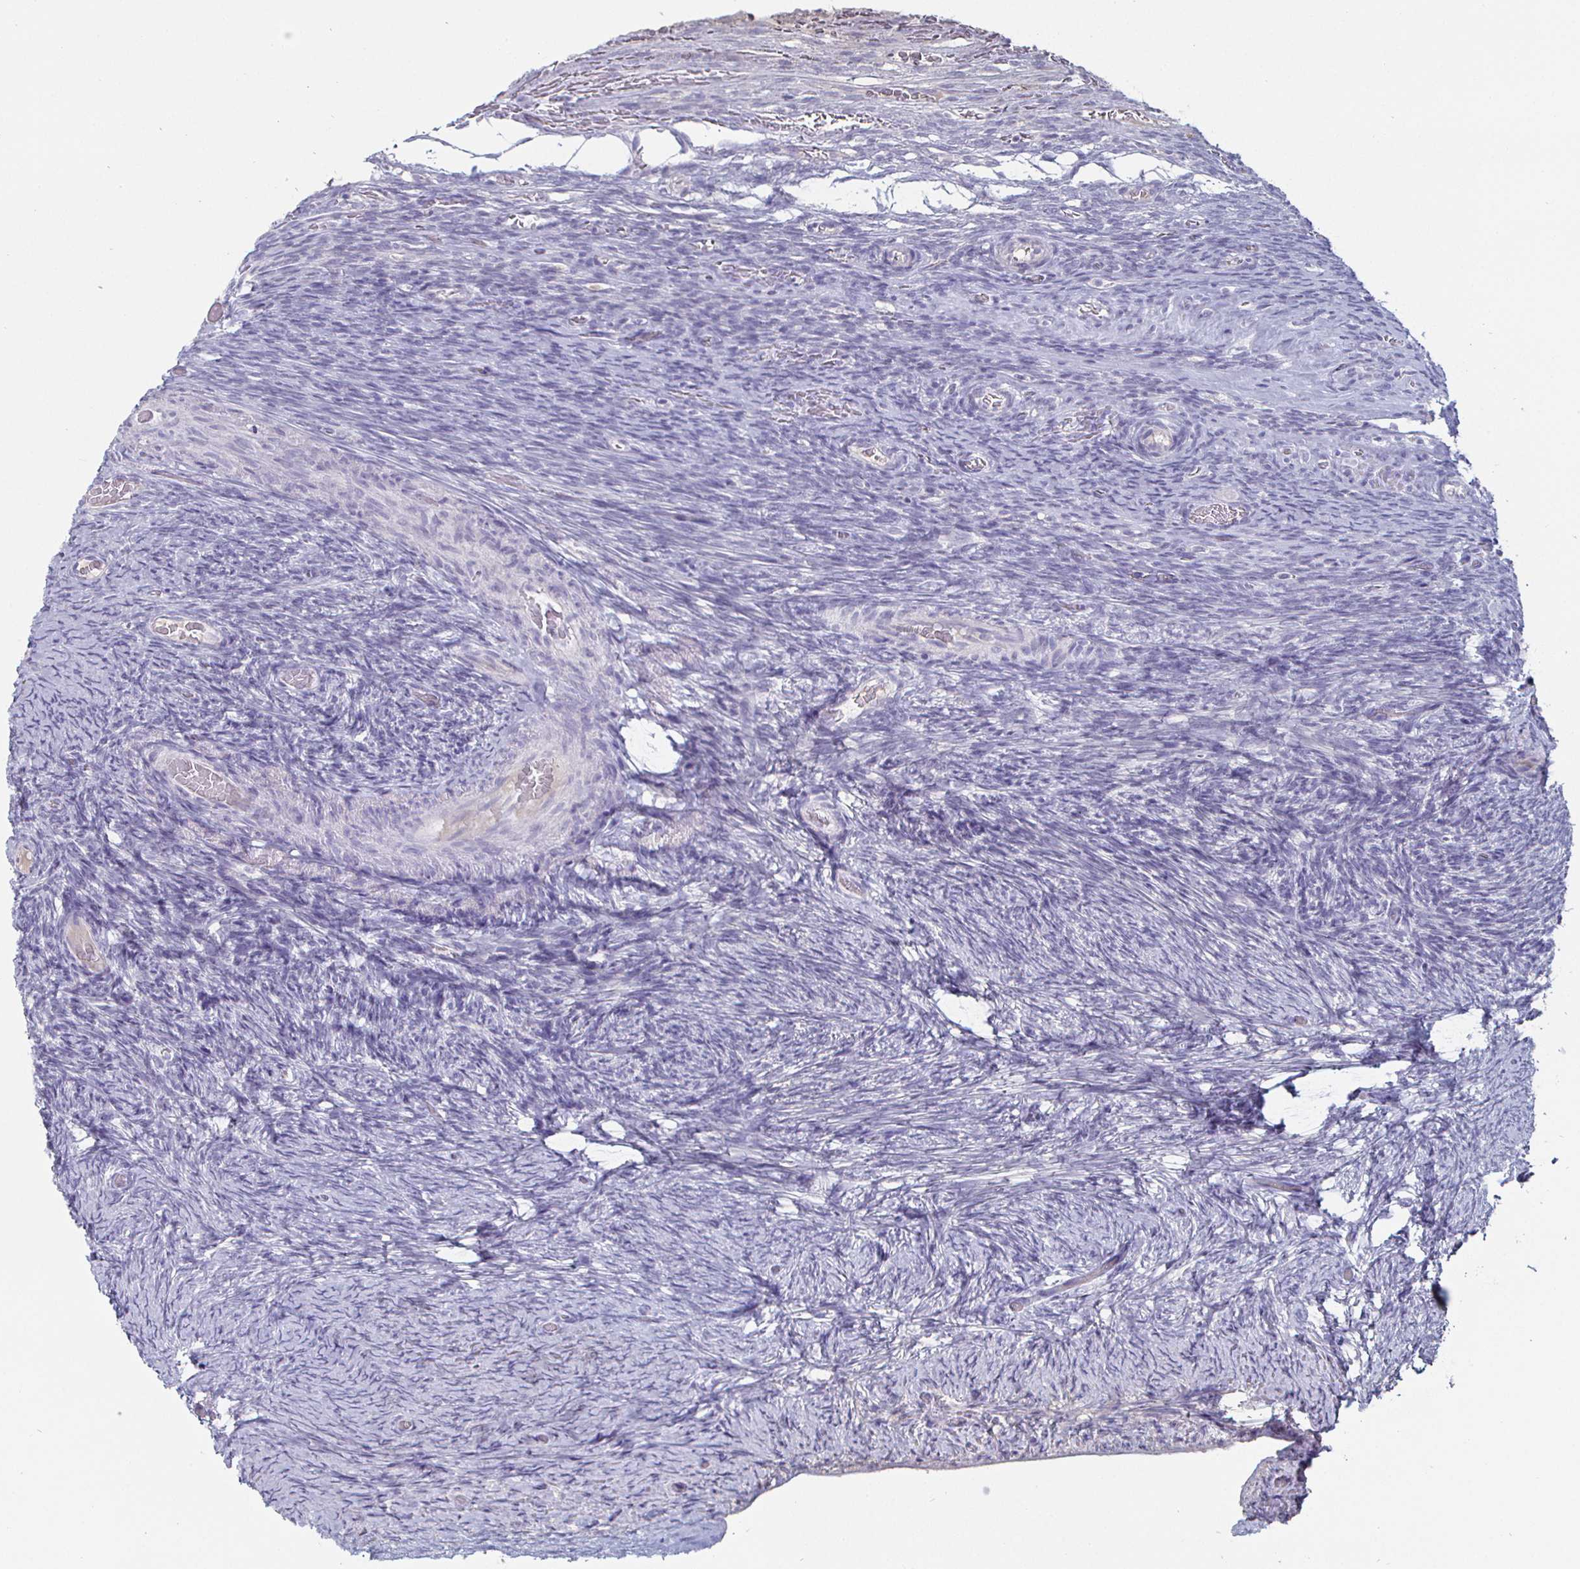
{"staining": {"intensity": "negative", "quantity": "none", "location": "none"}, "tissue": "ovary", "cell_type": "Ovarian stroma cells", "image_type": "normal", "snomed": [{"axis": "morphology", "description": "Normal tissue, NOS"}, {"axis": "topography", "description": "Ovary"}], "caption": "A high-resolution histopathology image shows immunohistochemistry (IHC) staining of benign ovary, which exhibits no significant expression in ovarian stroma cells.", "gene": "ENPP1", "patient": {"sex": "female", "age": 34}}